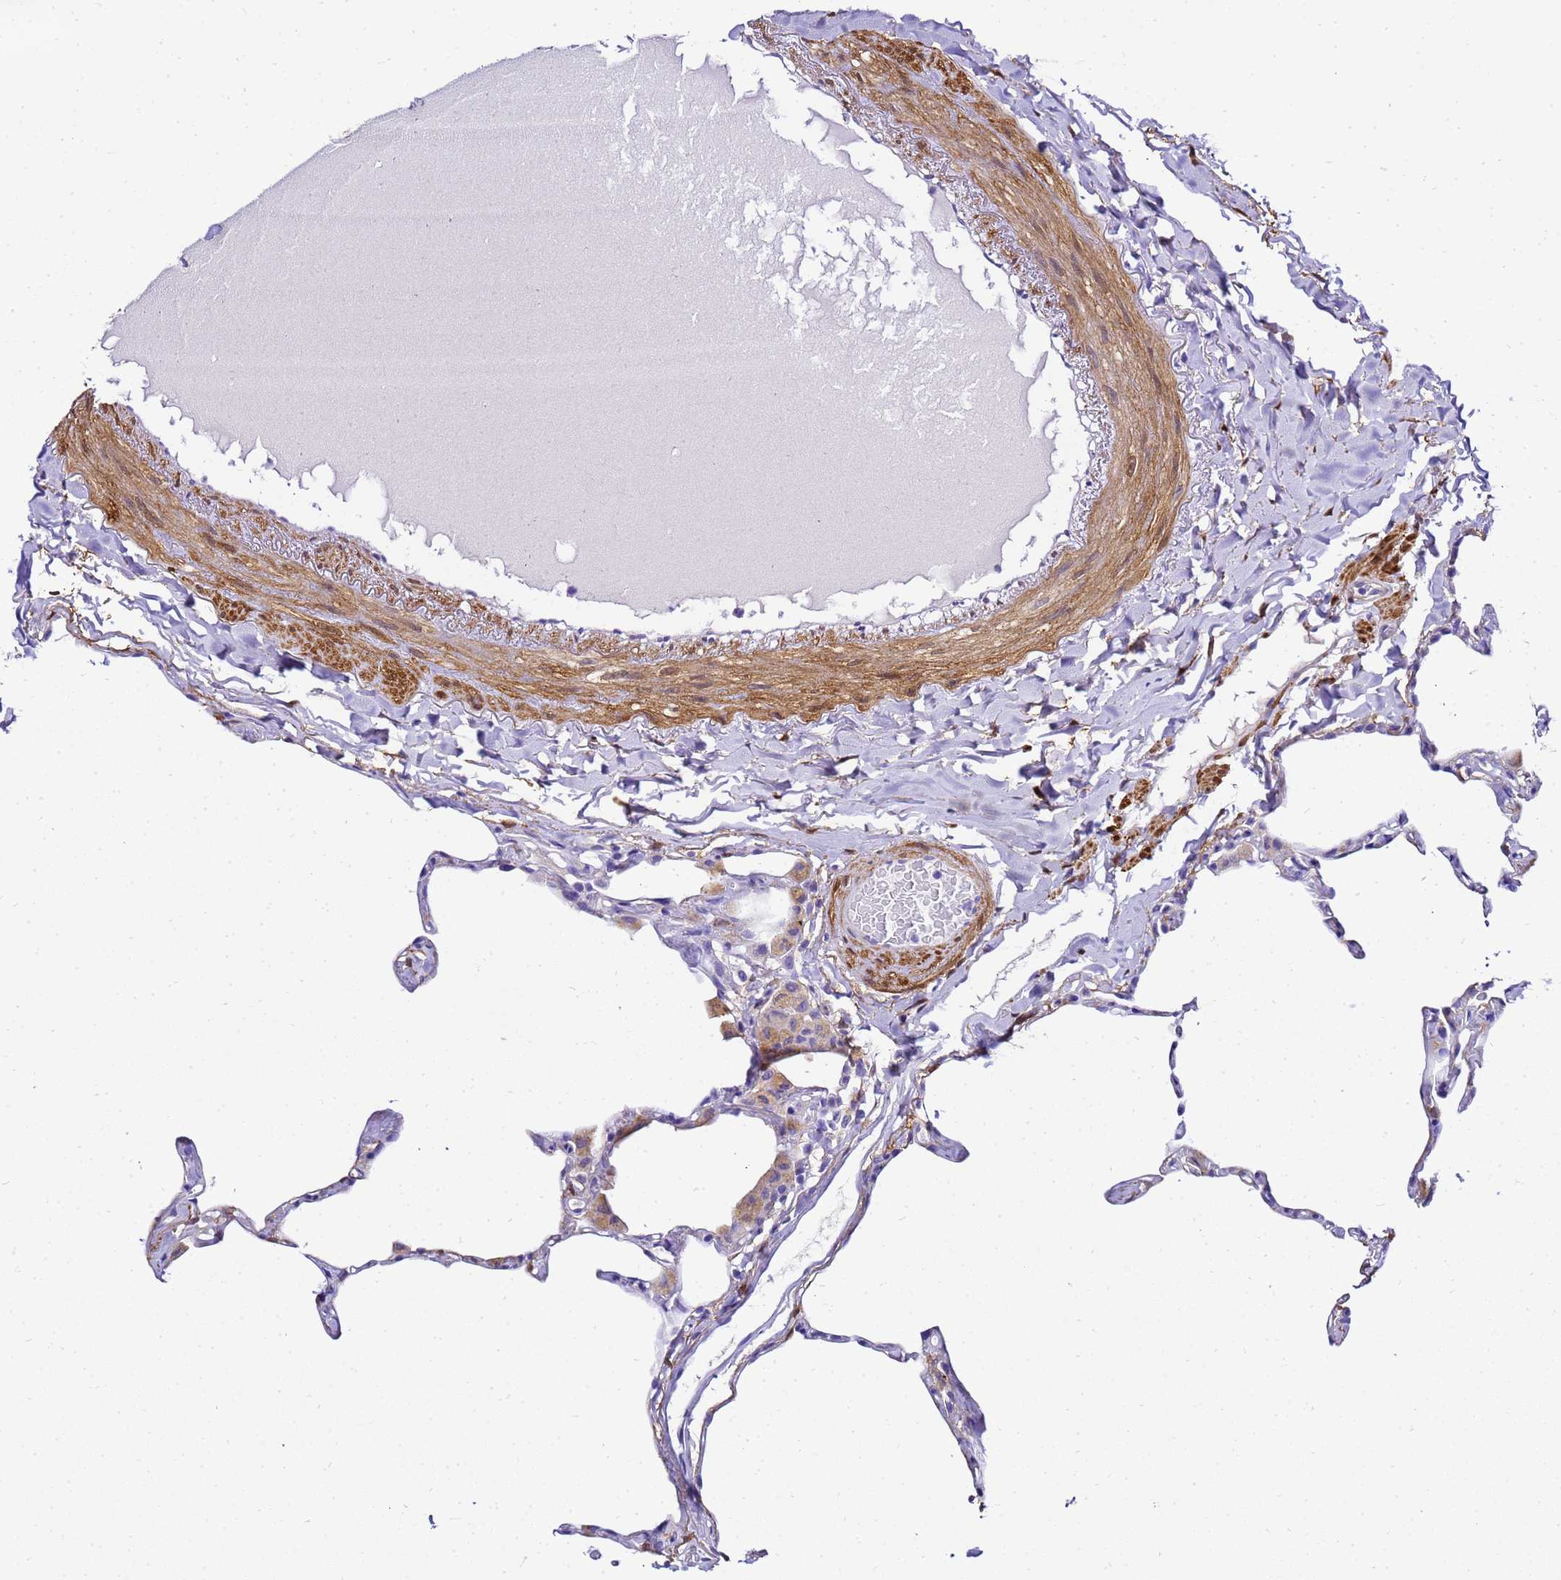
{"staining": {"intensity": "negative", "quantity": "none", "location": "none"}, "tissue": "lung", "cell_type": "Alveolar cells", "image_type": "normal", "snomed": [{"axis": "morphology", "description": "Normal tissue, NOS"}, {"axis": "topography", "description": "Lung"}], "caption": "This is an immunohistochemistry image of normal lung. There is no expression in alveolar cells.", "gene": "HSPB6", "patient": {"sex": "male", "age": 65}}